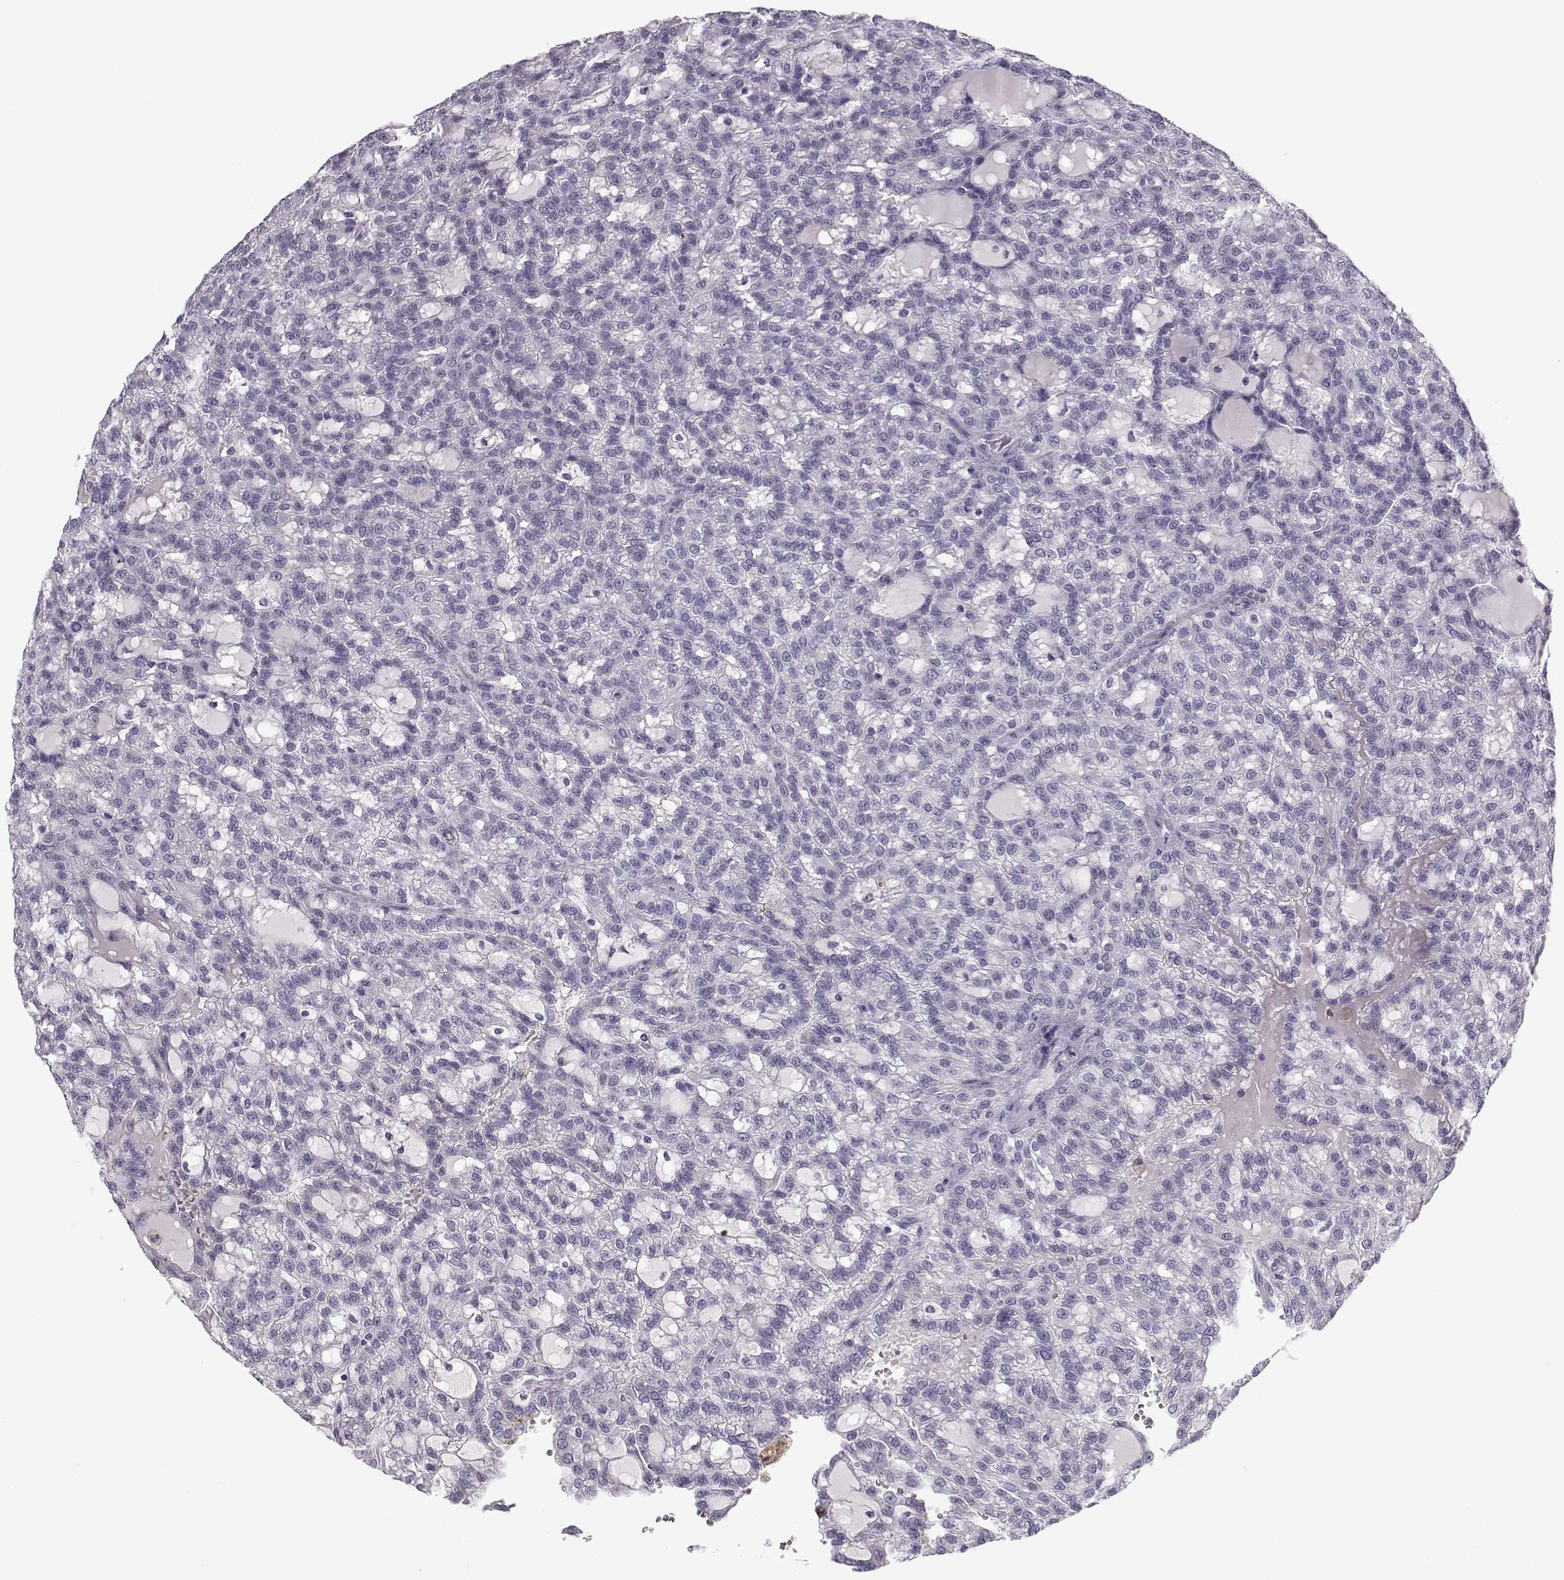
{"staining": {"intensity": "negative", "quantity": "none", "location": "none"}, "tissue": "renal cancer", "cell_type": "Tumor cells", "image_type": "cancer", "snomed": [{"axis": "morphology", "description": "Adenocarcinoma, NOS"}, {"axis": "topography", "description": "Kidney"}], "caption": "Tumor cells are negative for brown protein staining in renal cancer.", "gene": "CFAP77", "patient": {"sex": "male", "age": 63}}